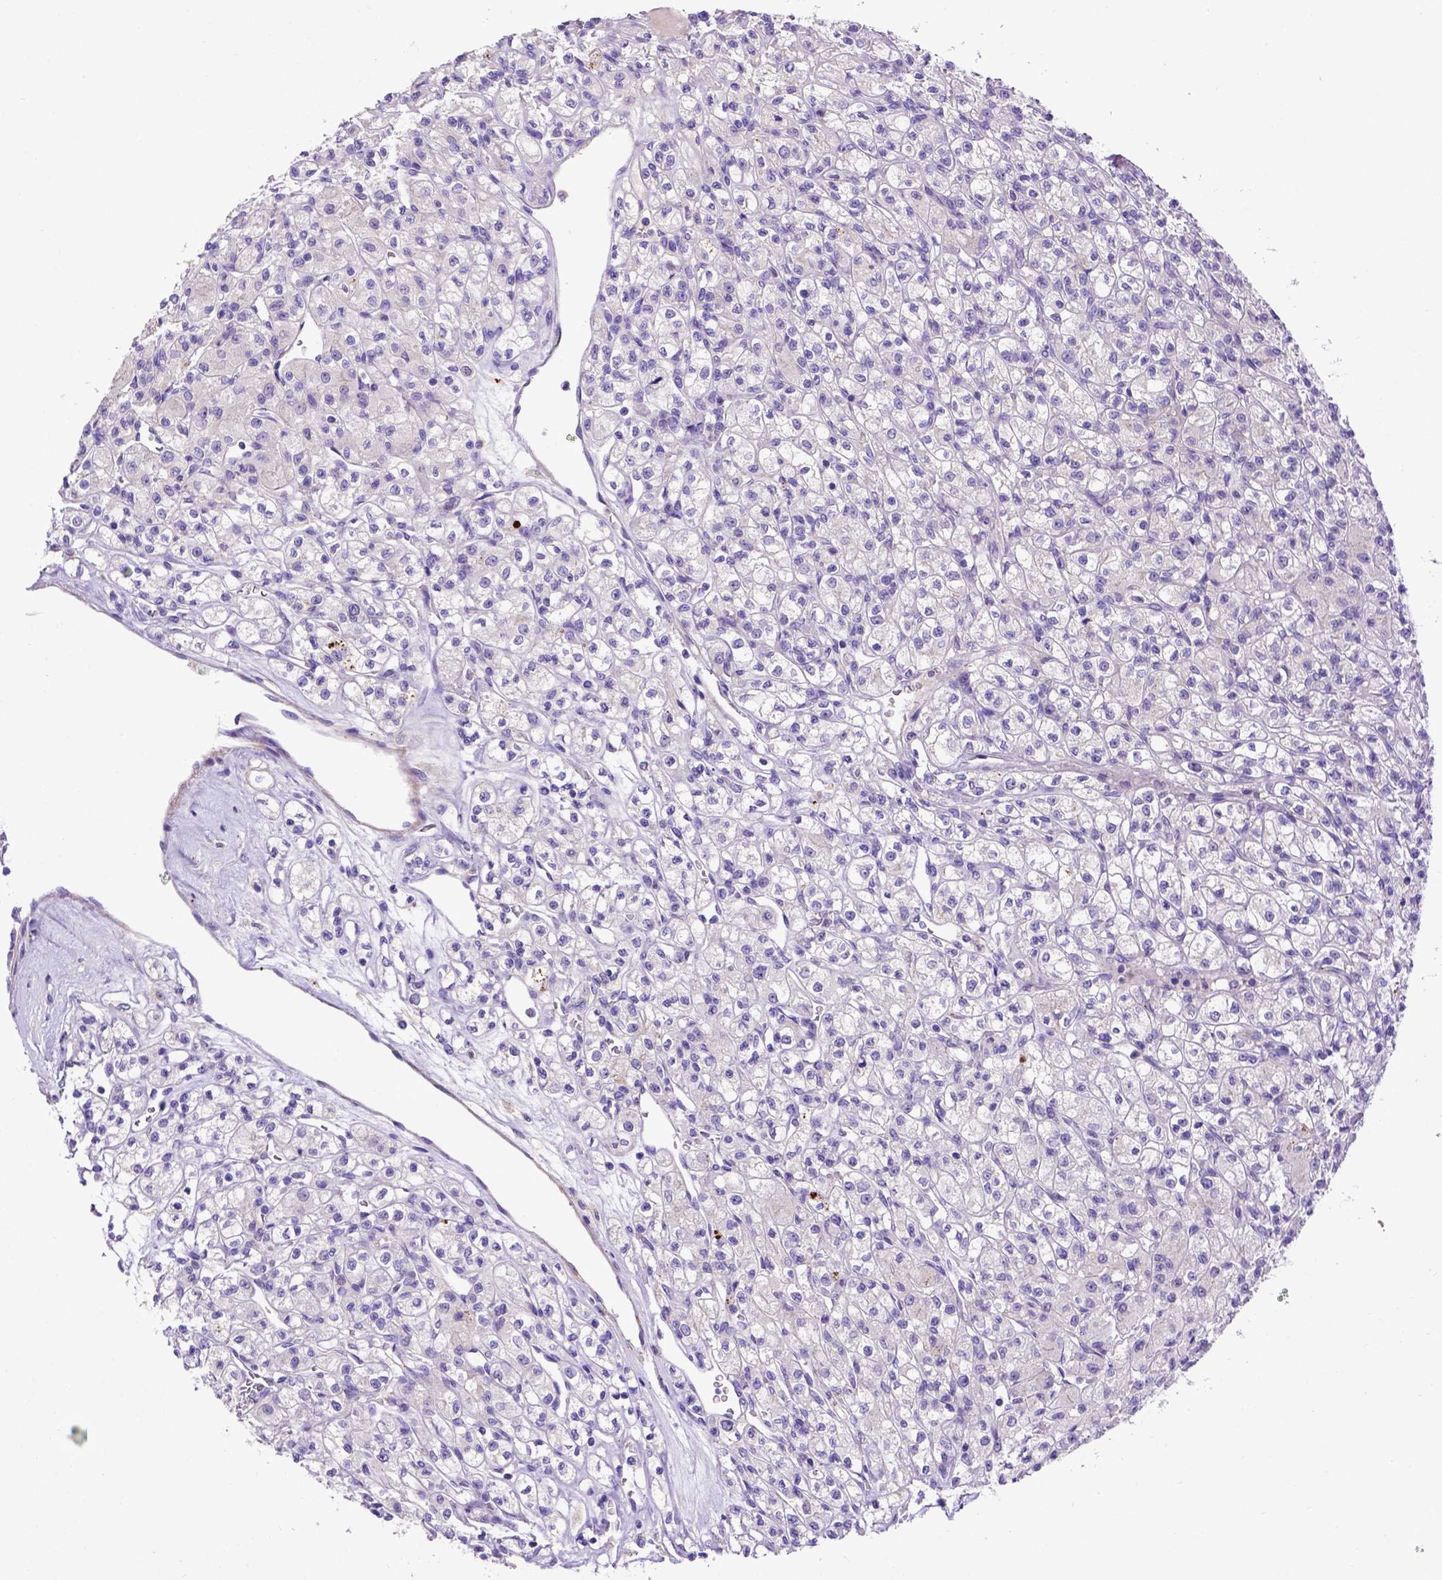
{"staining": {"intensity": "negative", "quantity": "none", "location": "none"}, "tissue": "renal cancer", "cell_type": "Tumor cells", "image_type": "cancer", "snomed": [{"axis": "morphology", "description": "Adenocarcinoma, NOS"}, {"axis": "topography", "description": "Kidney"}], "caption": "IHC histopathology image of neoplastic tissue: human adenocarcinoma (renal) stained with DAB (3,3'-diaminobenzidine) reveals no significant protein expression in tumor cells.", "gene": "ADAM12", "patient": {"sex": "female", "age": 70}}